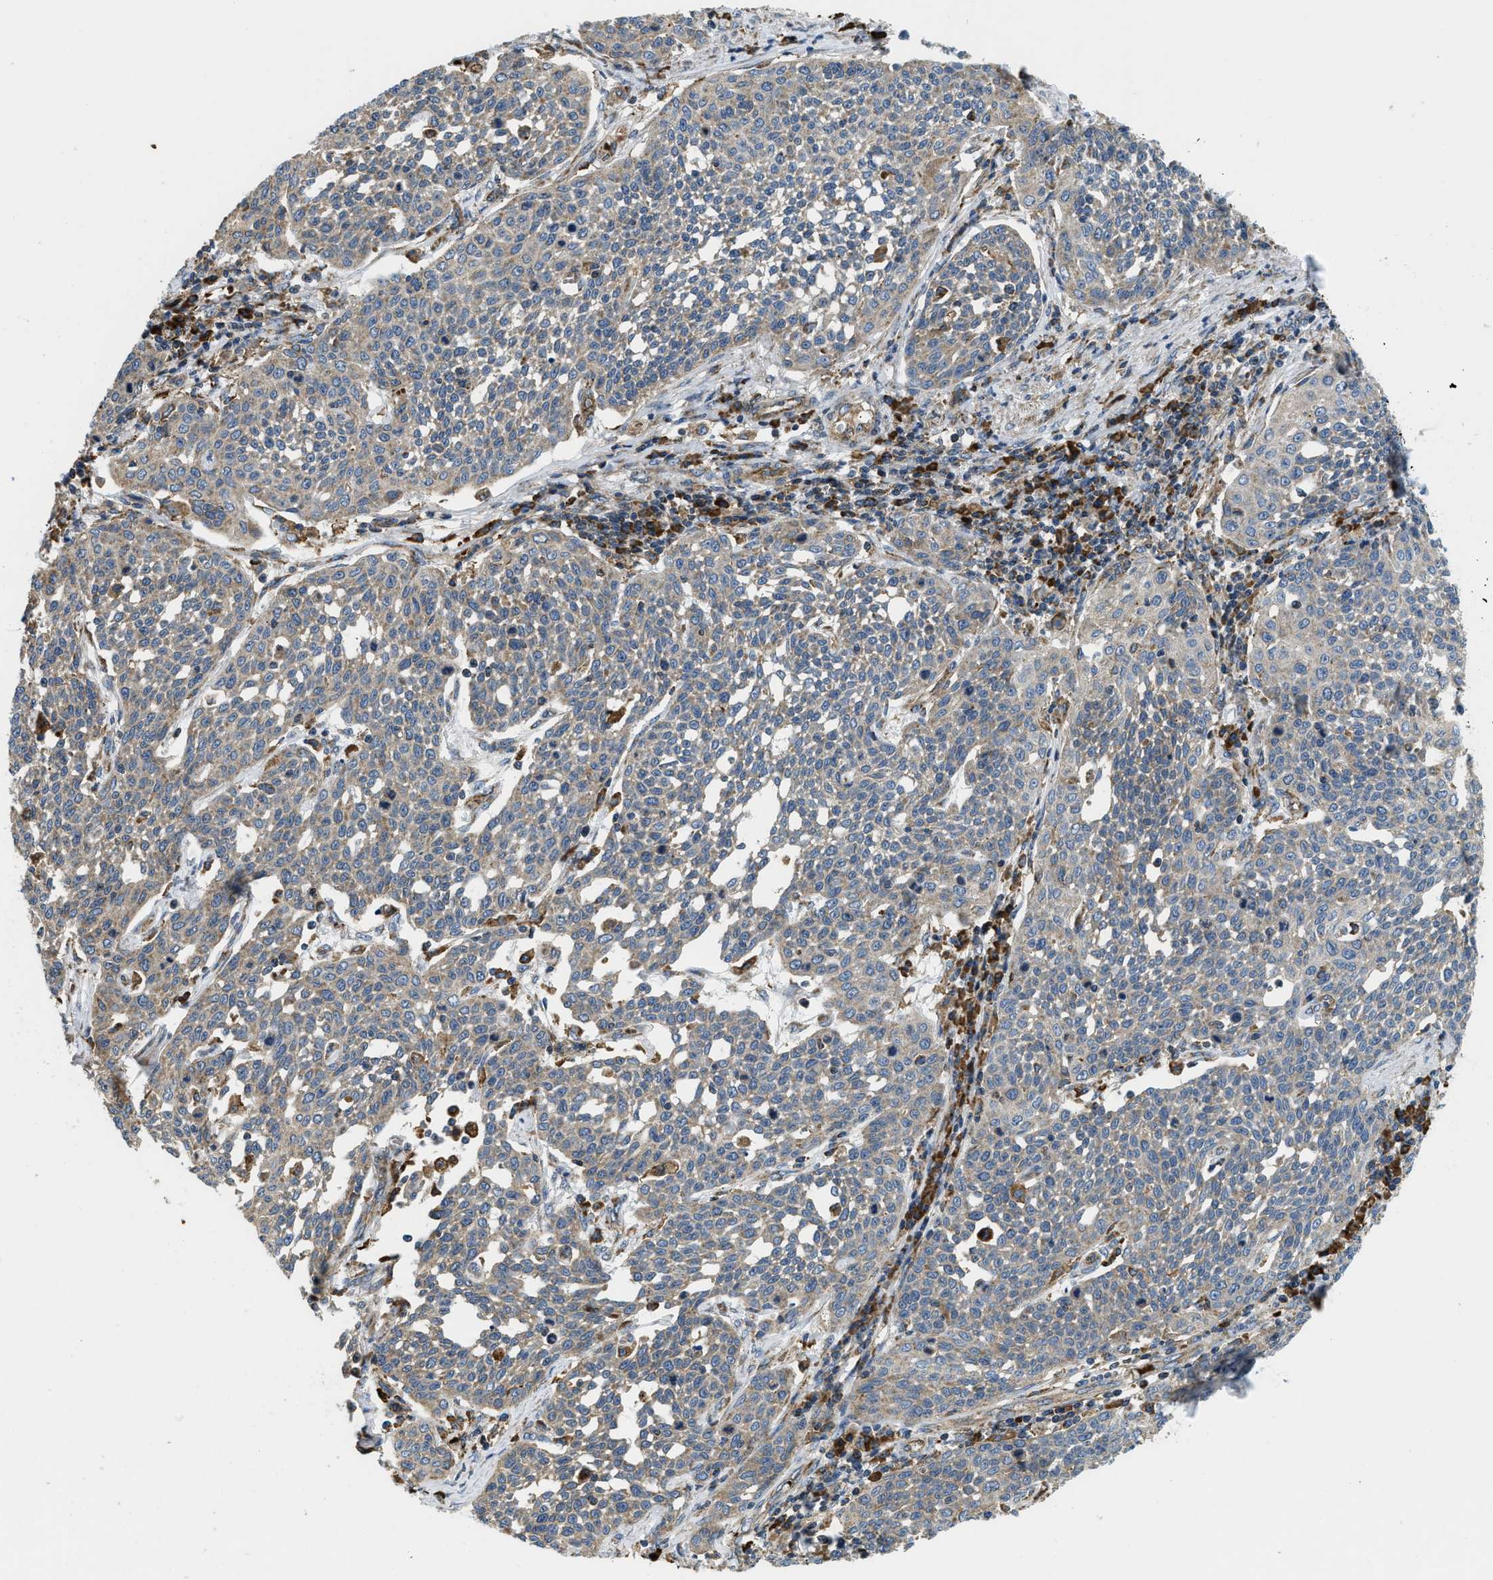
{"staining": {"intensity": "weak", "quantity": "<25%", "location": "cytoplasmic/membranous"}, "tissue": "cervical cancer", "cell_type": "Tumor cells", "image_type": "cancer", "snomed": [{"axis": "morphology", "description": "Squamous cell carcinoma, NOS"}, {"axis": "topography", "description": "Cervix"}], "caption": "Human cervical cancer (squamous cell carcinoma) stained for a protein using immunohistochemistry (IHC) shows no expression in tumor cells.", "gene": "CSPG4", "patient": {"sex": "female", "age": 34}}